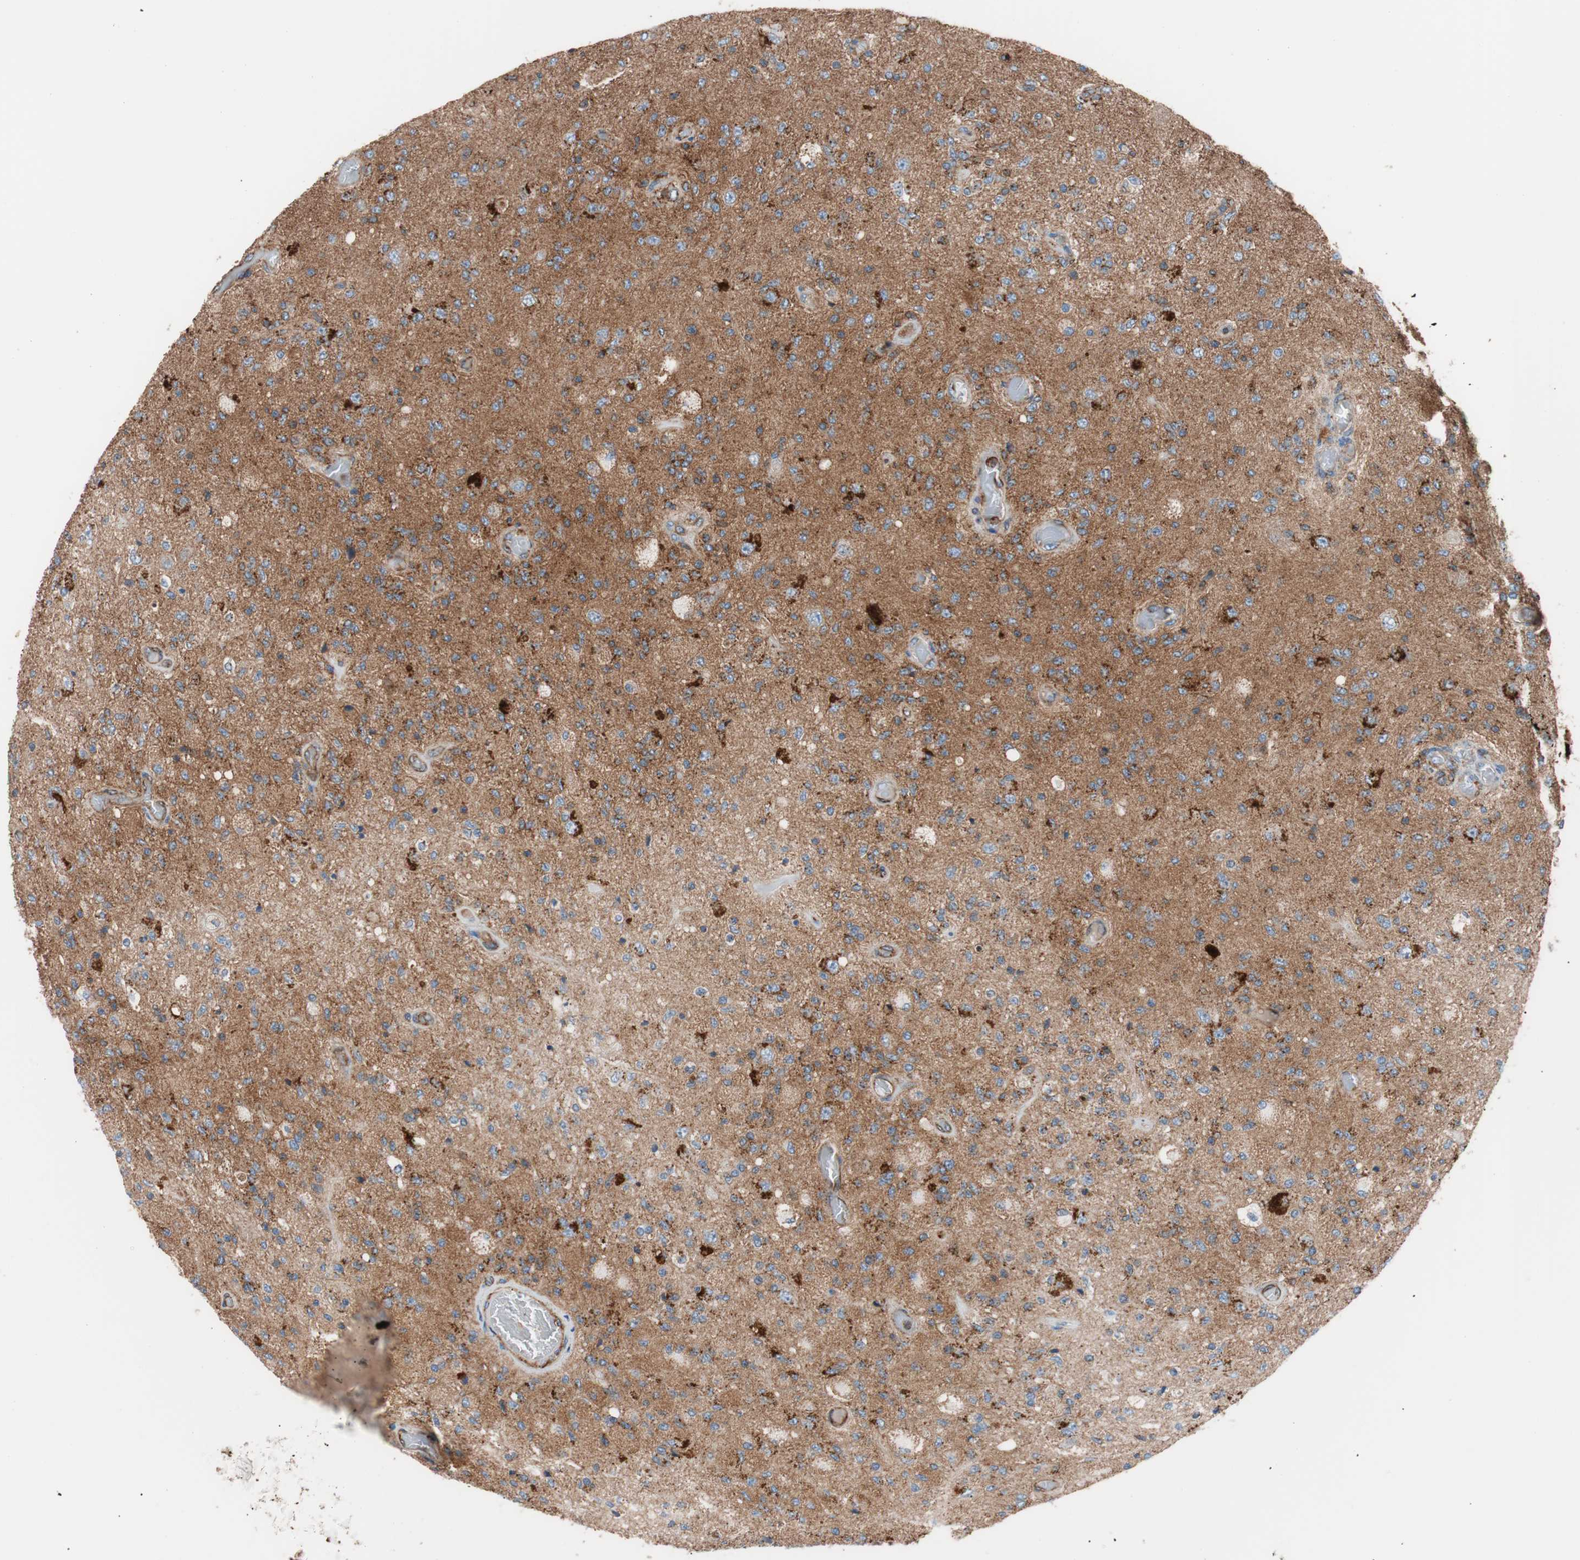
{"staining": {"intensity": "strong", "quantity": ">75%", "location": "cytoplasmic/membranous"}, "tissue": "glioma", "cell_type": "Tumor cells", "image_type": "cancer", "snomed": [{"axis": "morphology", "description": "Normal tissue, NOS"}, {"axis": "morphology", "description": "Glioma, malignant, High grade"}, {"axis": "topography", "description": "Cerebral cortex"}], "caption": "Immunohistochemistry (IHC) staining of malignant glioma (high-grade), which displays high levels of strong cytoplasmic/membranous expression in approximately >75% of tumor cells indicating strong cytoplasmic/membranous protein expression. The staining was performed using DAB (brown) for protein detection and nuclei were counterstained in hematoxylin (blue).", "gene": "FLOT2", "patient": {"sex": "male", "age": 77}}